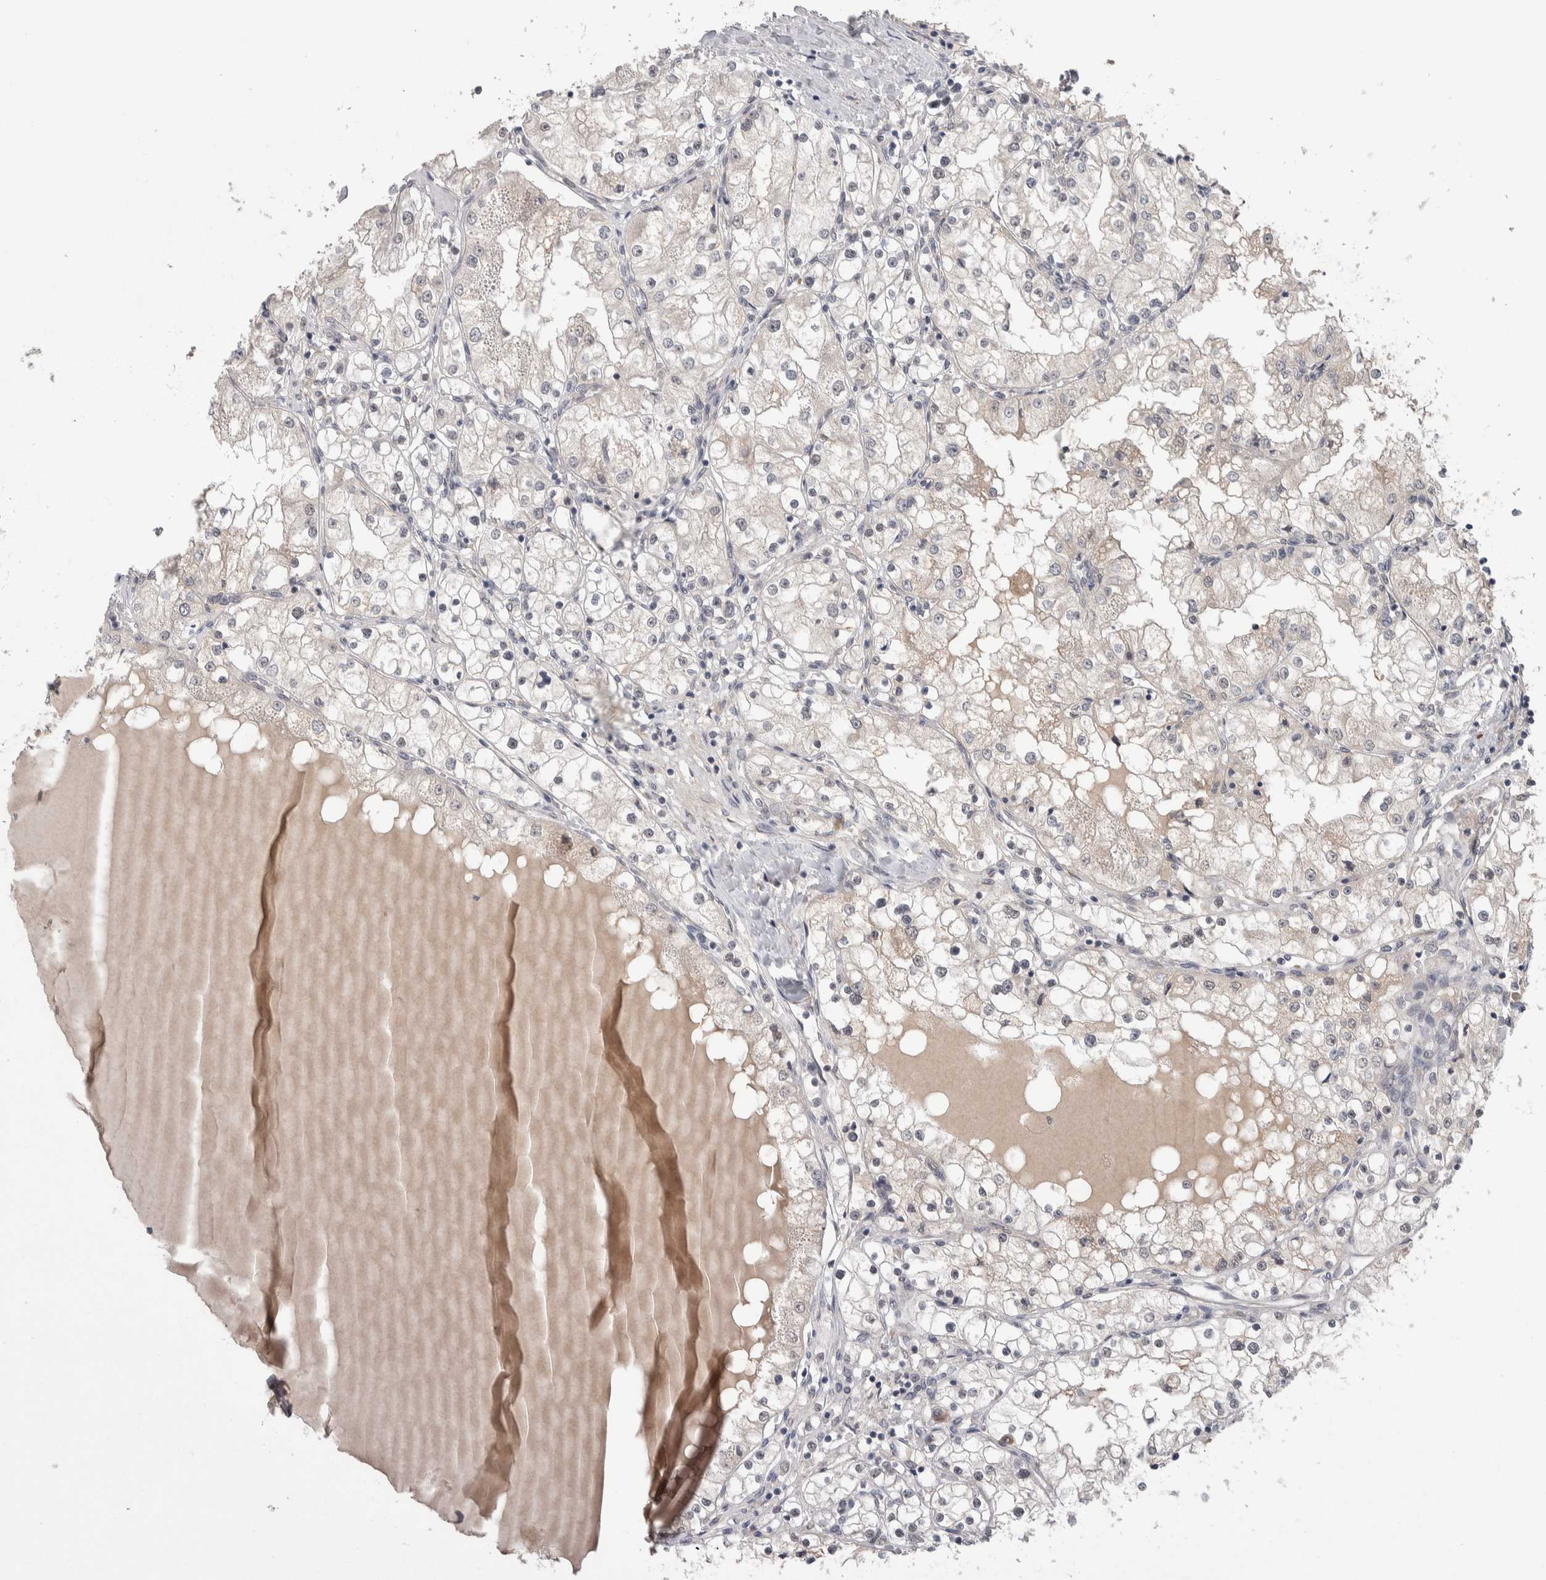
{"staining": {"intensity": "negative", "quantity": "none", "location": "none"}, "tissue": "renal cancer", "cell_type": "Tumor cells", "image_type": "cancer", "snomed": [{"axis": "morphology", "description": "Adenocarcinoma, NOS"}, {"axis": "topography", "description": "Kidney"}], "caption": "Protein analysis of renal cancer (adenocarcinoma) shows no significant expression in tumor cells.", "gene": "CUL2", "patient": {"sex": "male", "age": 68}}